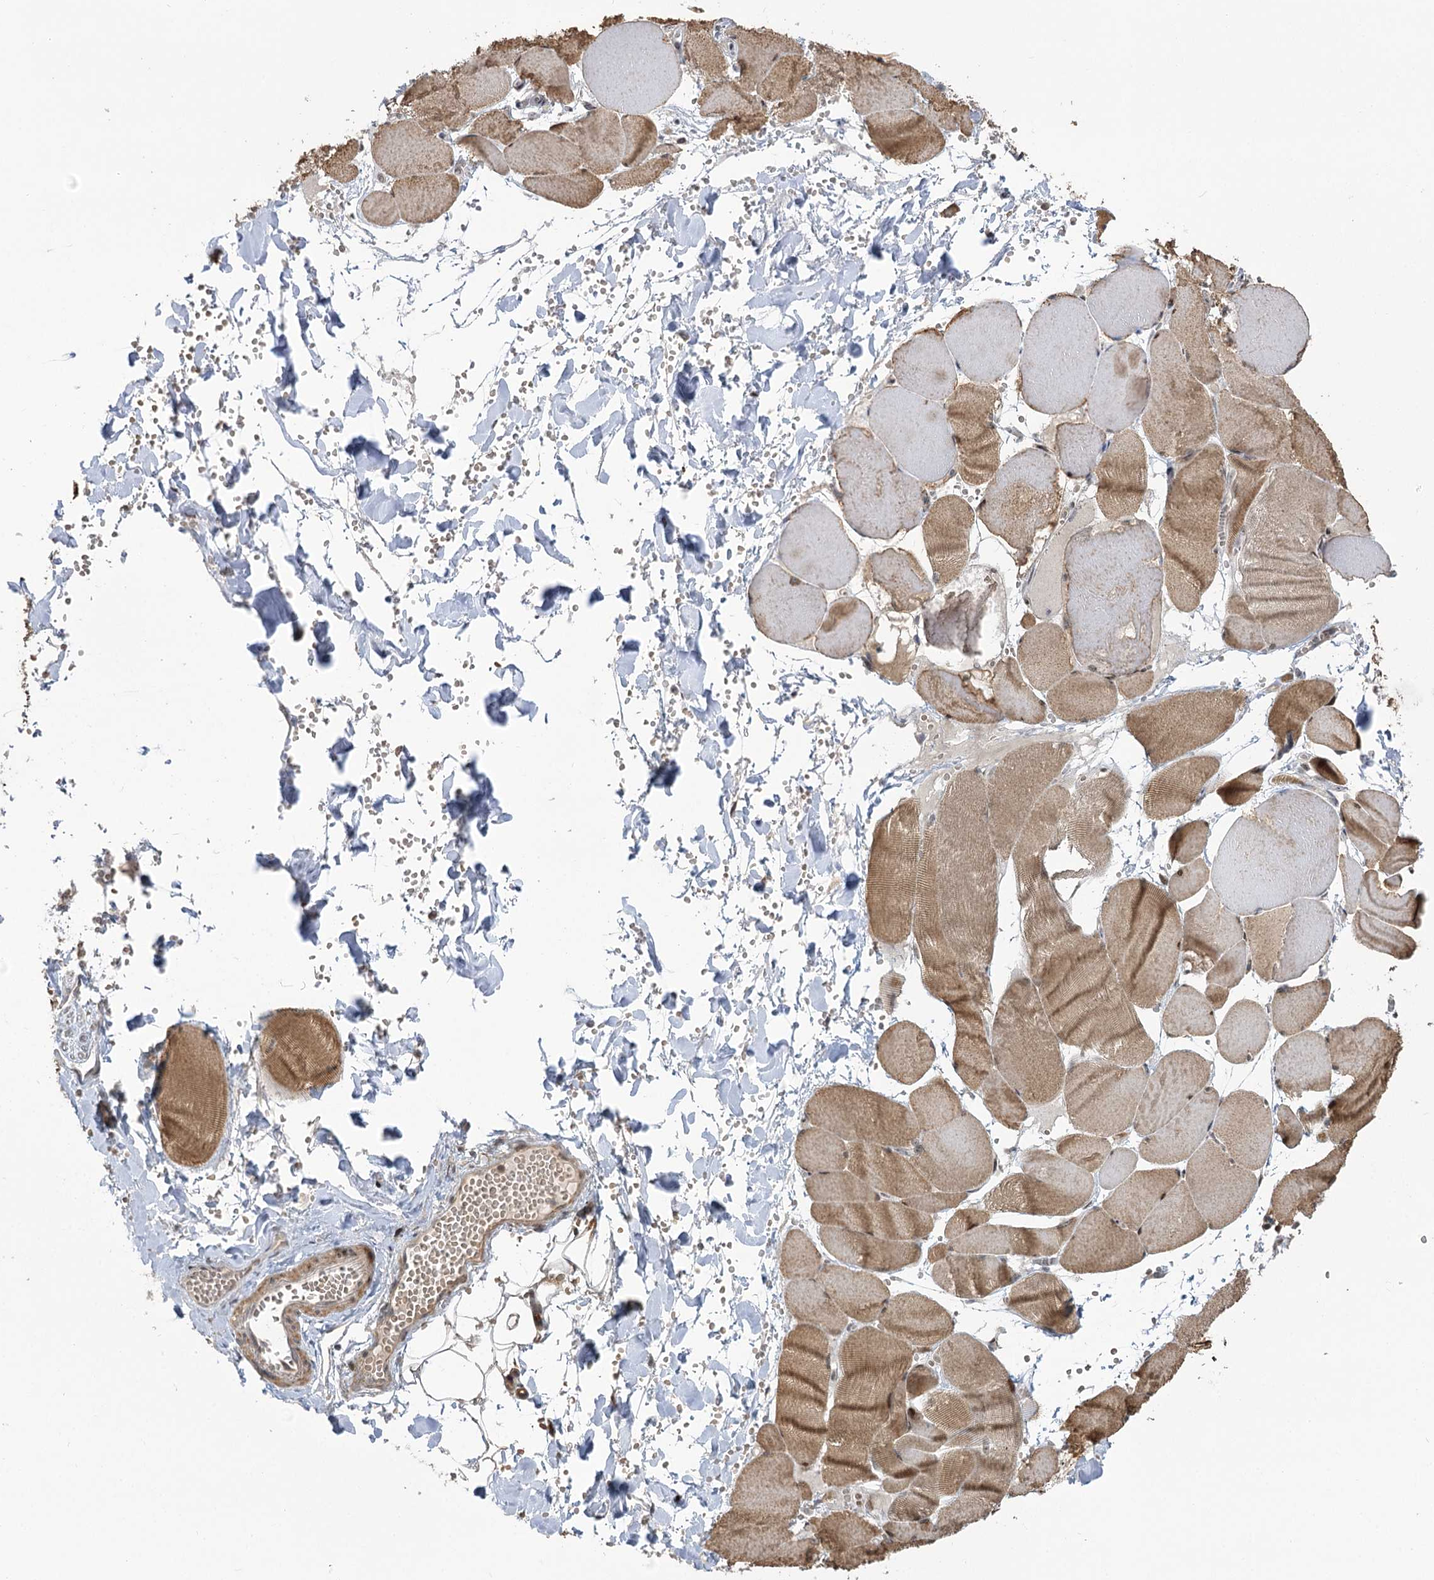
{"staining": {"intensity": "weak", "quantity": ">75%", "location": "nuclear"}, "tissue": "adipose tissue", "cell_type": "Adipocytes", "image_type": "normal", "snomed": [{"axis": "morphology", "description": "Normal tissue, NOS"}, {"axis": "topography", "description": "Skeletal muscle"}, {"axis": "topography", "description": "Peripheral nerve tissue"}], "caption": "This is a micrograph of immunohistochemistry (IHC) staining of unremarkable adipose tissue, which shows weak staining in the nuclear of adipocytes.", "gene": "HELQ", "patient": {"sex": "female", "age": 55}}